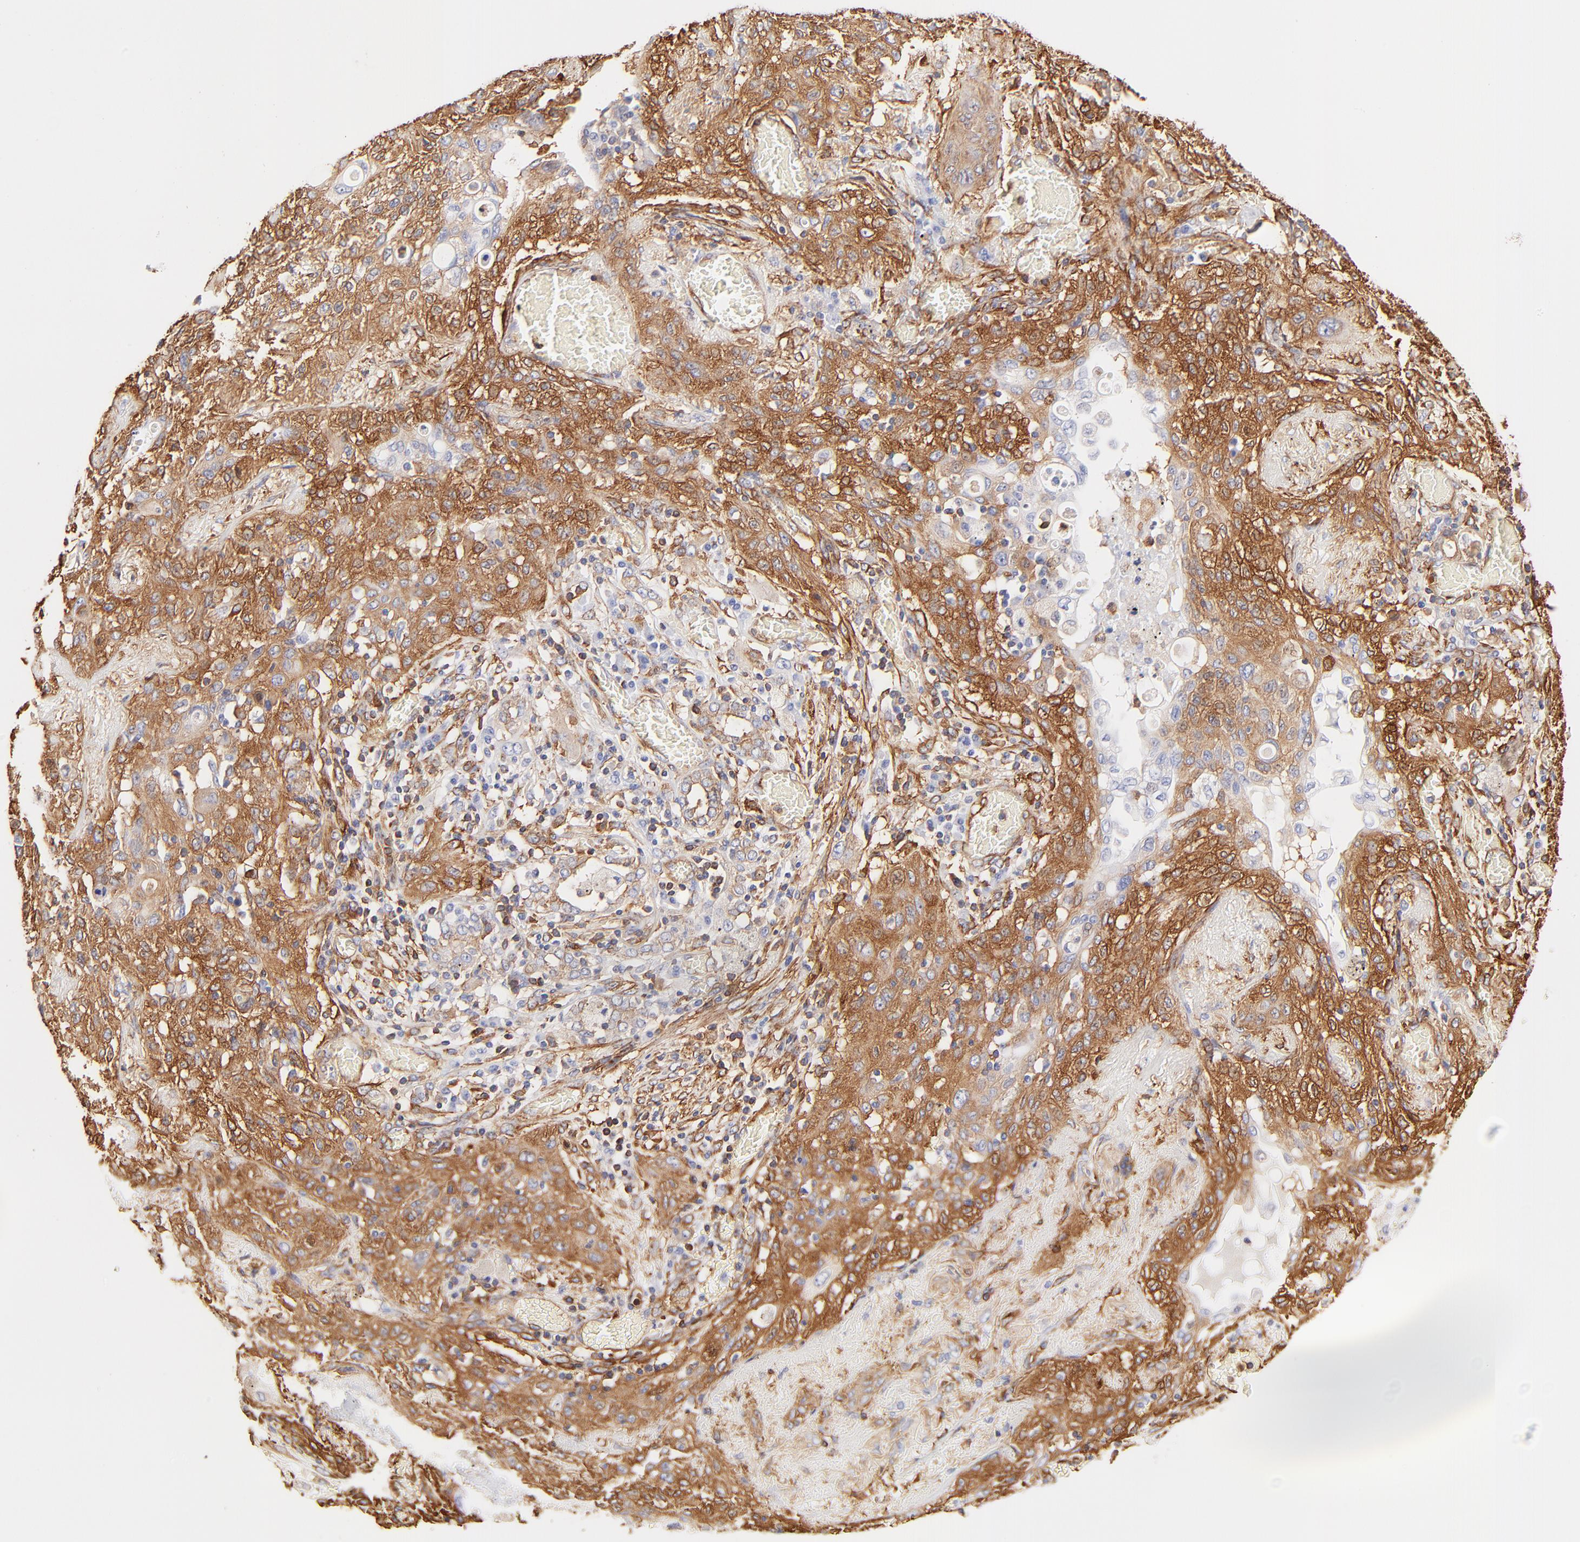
{"staining": {"intensity": "strong", "quantity": ">75%", "location": "cytoplasmic/membranous"}, "tissue": "lung cancer", "cell_type": "Tumor cells", "image_type": "cancer", "snomed": [{"axis": "morphology", "description": "Squamous cell carcinoma, NOS"}, {"axis": "topography", "description": "Lung"}], "caption": "Squamous cell carcinoma (lung) was stained to show a protein in brown. There is high levels of strong cytoplasmic/membranous expression in approximately >75% of tumor cells. Immunohistochemistry (ihc) stains the protein of interest in brown and the nuclei are stained blue.", "gene": "FLNA", "patient": {"sex": "female", "age": 47}}